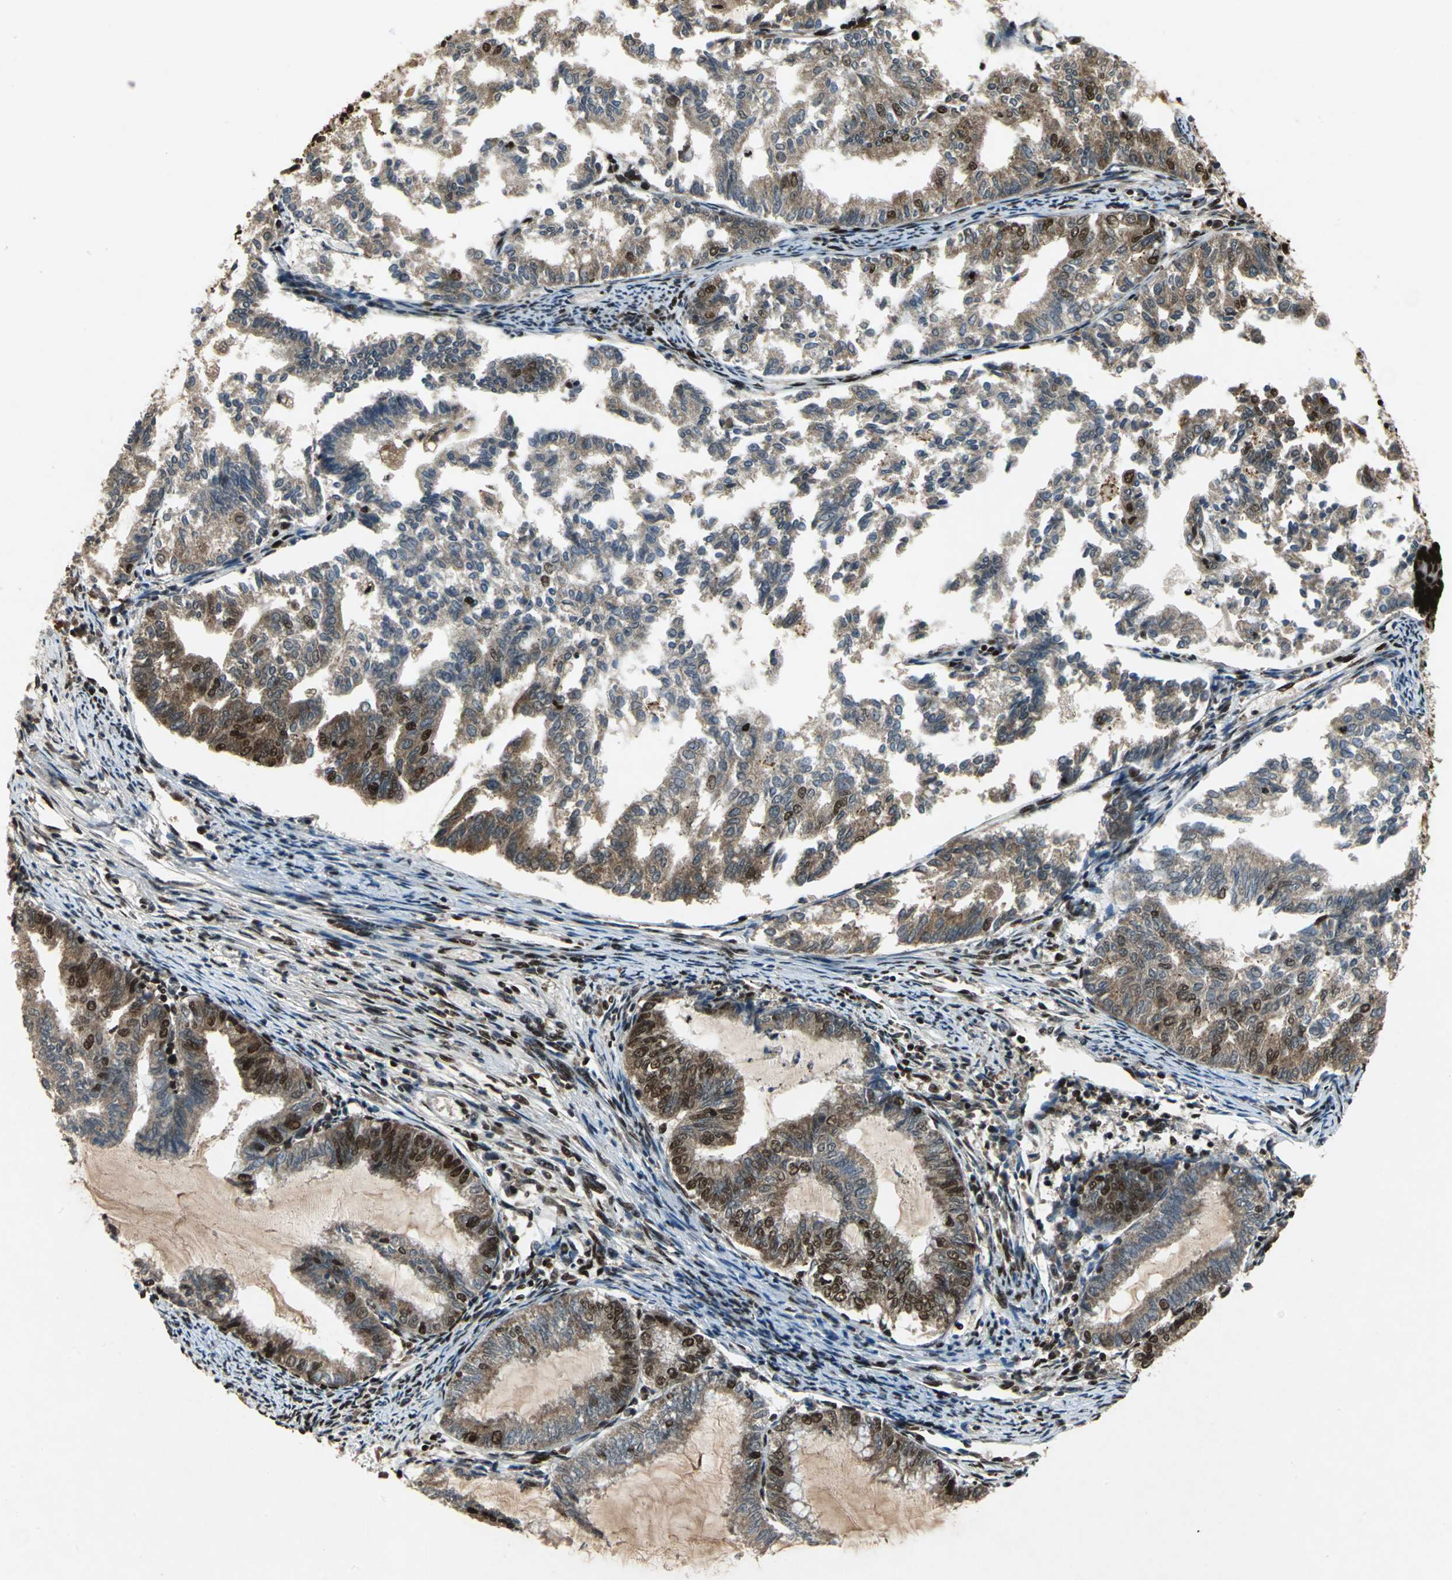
{"staining": {"intensity": "moderate", "quantity": ">75%", "location": "cytoplasmic/membranous,nuclear"}, "tissue": "endometrial cancer", "cell_type": "Tumor cells", "image_type": "cancer", "snomed": [{"axis": "morphology", "description": "Adenocarcinoma, NOS"}, {"axis": "topography", "description": "Endometrium"}], "caption": "Endometrial cancer (adenocarcinoma) stained with immunohistochemistry (IHC) shows moderate cytoplasmic/membranous and nuclear expression in approximately >75% of tumor cells.", "gene": "MTA2", "patient": {"sex": "female", "age": 79}}